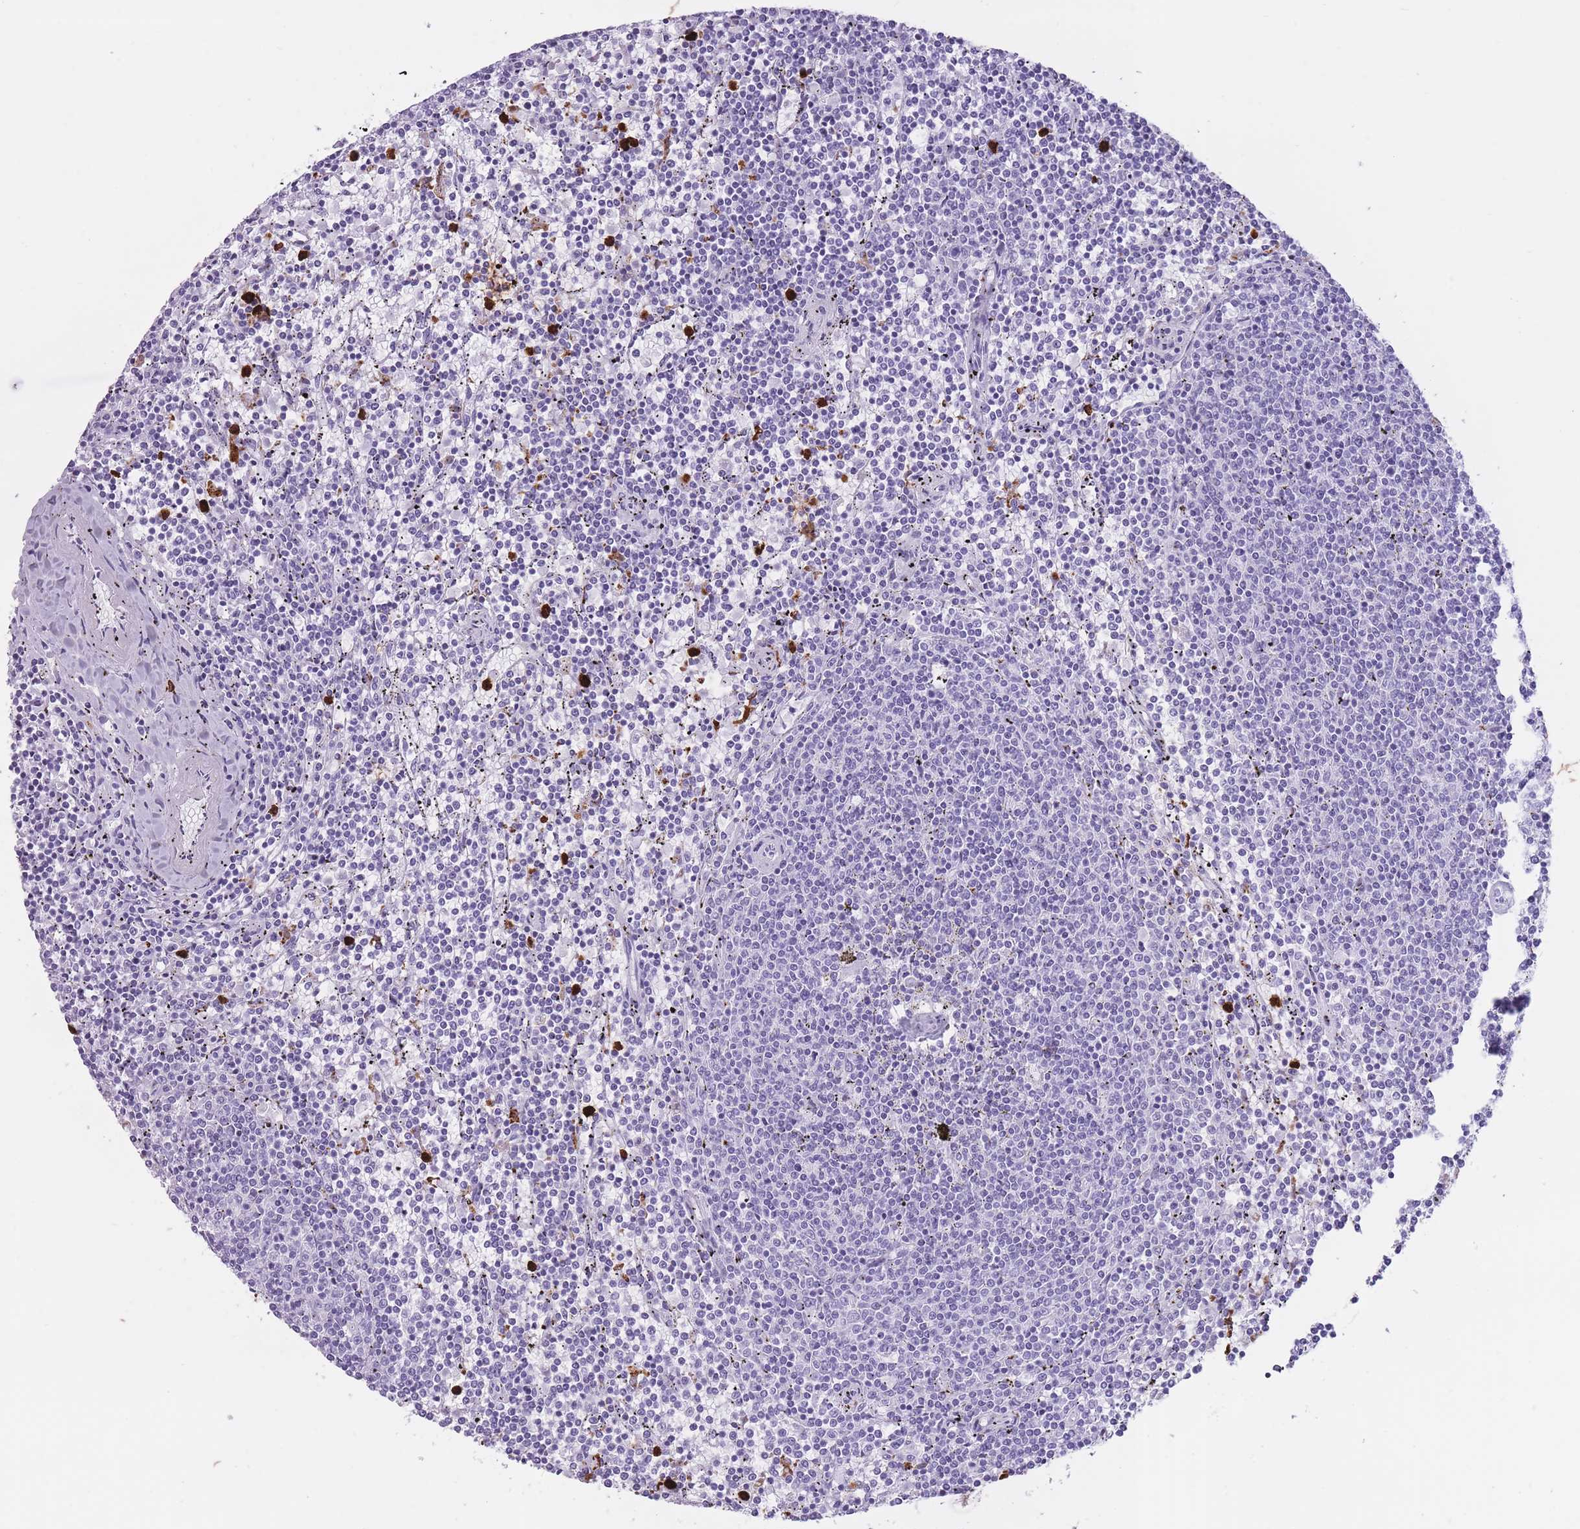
{"staining": {"intensity": "negative", "quantity": "none", "location": "none"}, "tissue": "lymphoma", "cell_type": "Tumor cells", "image_type": "cancer", "snomed": [{"axis": "morphology", "description": "Malignant lymphoma, non-Hodgkin's type, Low grade"}, {"axis": "topography", "description": "Spleen"}], "caption": "DAB immunohistochemical staining of human malignant lymphoma, non-Hodgkin's type (low-grade) demonstrates no significant staining in tumor cells.", "gene": "OR4F21", "patient": {"sex": "female", "age": 50}}